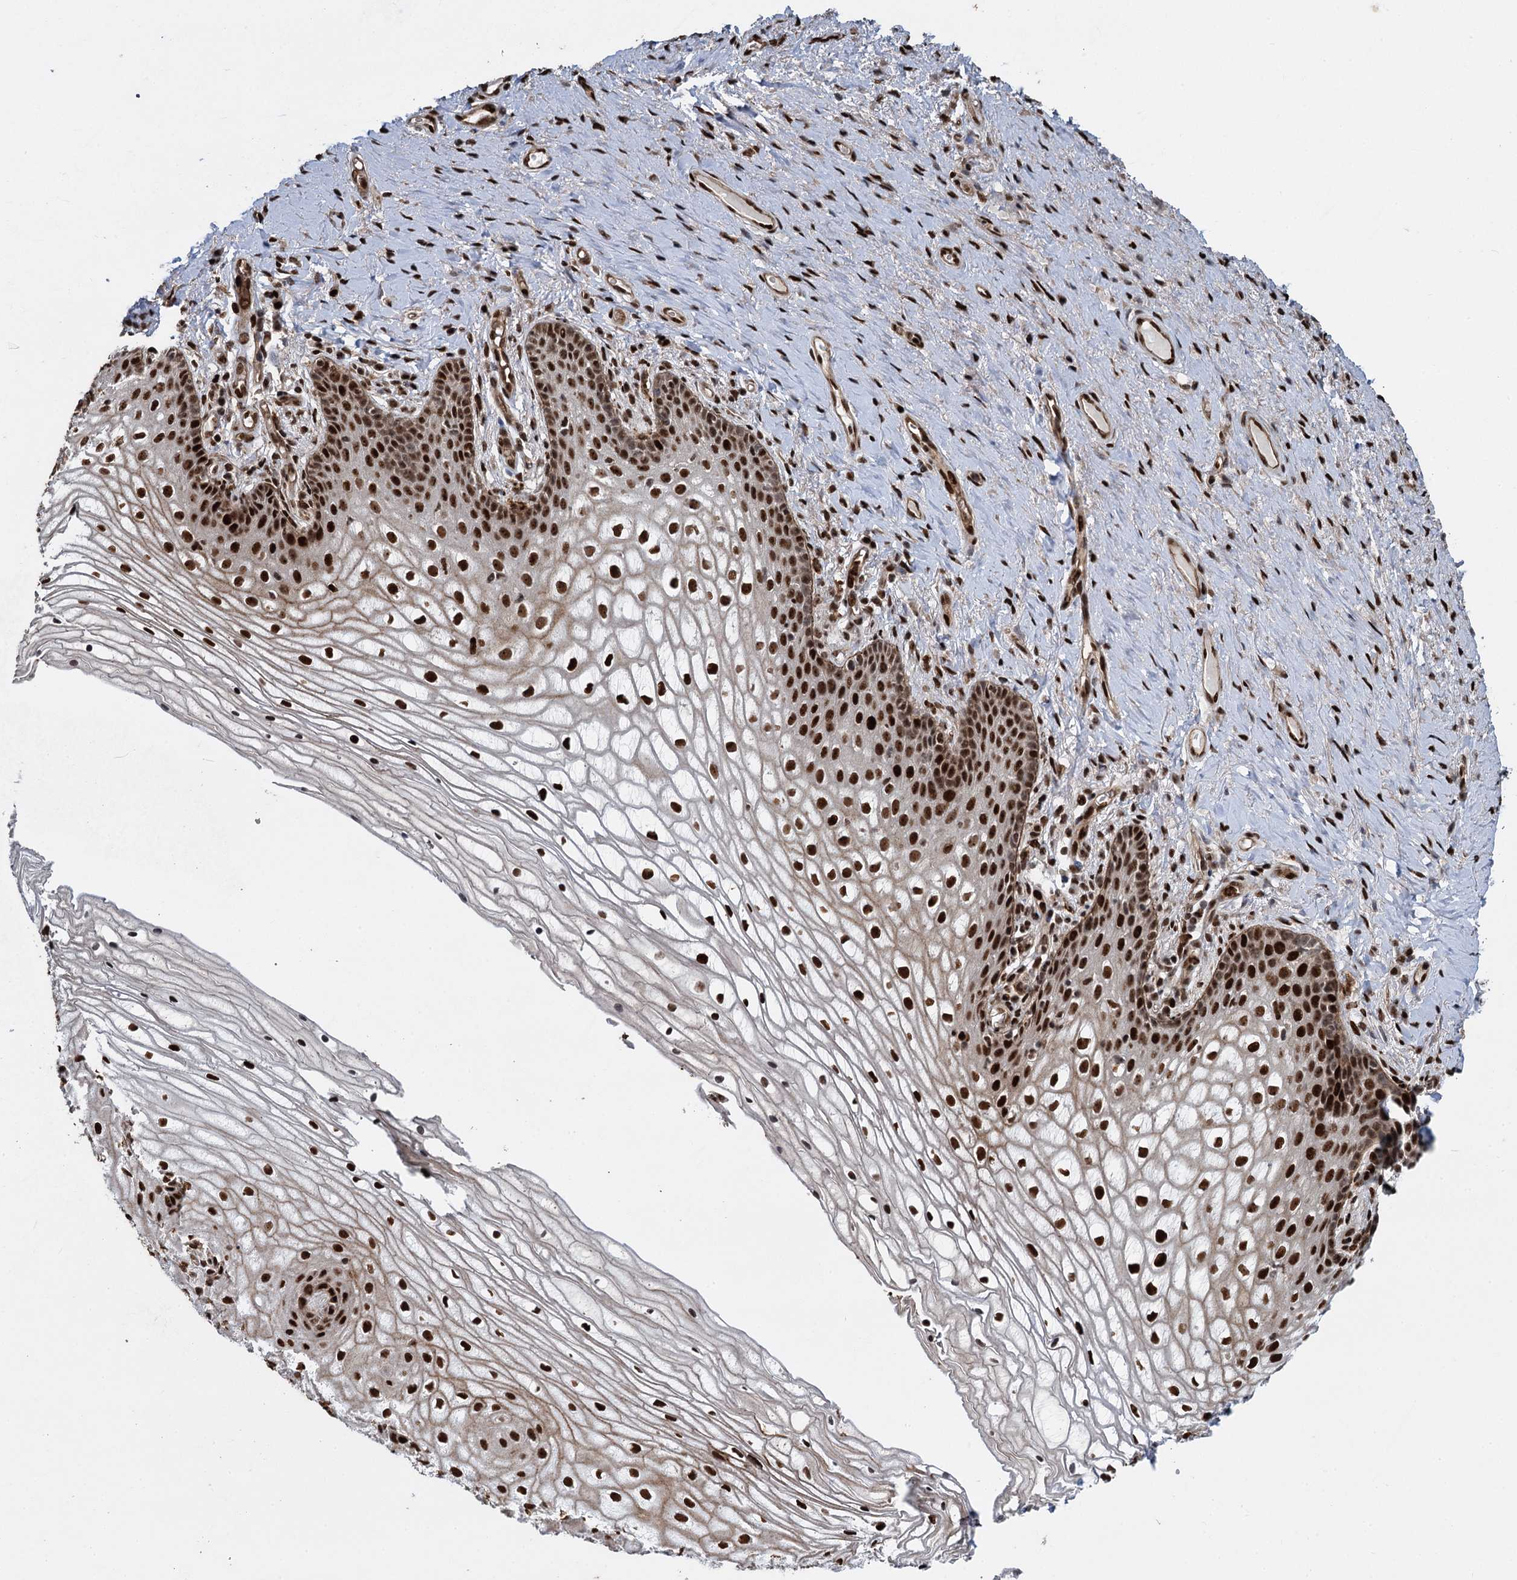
{"staining": {"intensity": "strong", "quantity": ">75%", "location": "nuclear"}, "tissue": "vagina", "cell_type": "Squamous epithelial cells", "image_type": "normal", "snomed": [{"axis": "morphology", "description": "Normal tissue, NOS"}, {"axis": "topography", "description": "Vagina"}], "caption": "Squamous epithelial cells display high levels of strong nuclear expression in approximately >75% of cells in unremarkable human vagina.", "gene": "ANKRD49", "patient": {"sex": "female", "age": 60}}